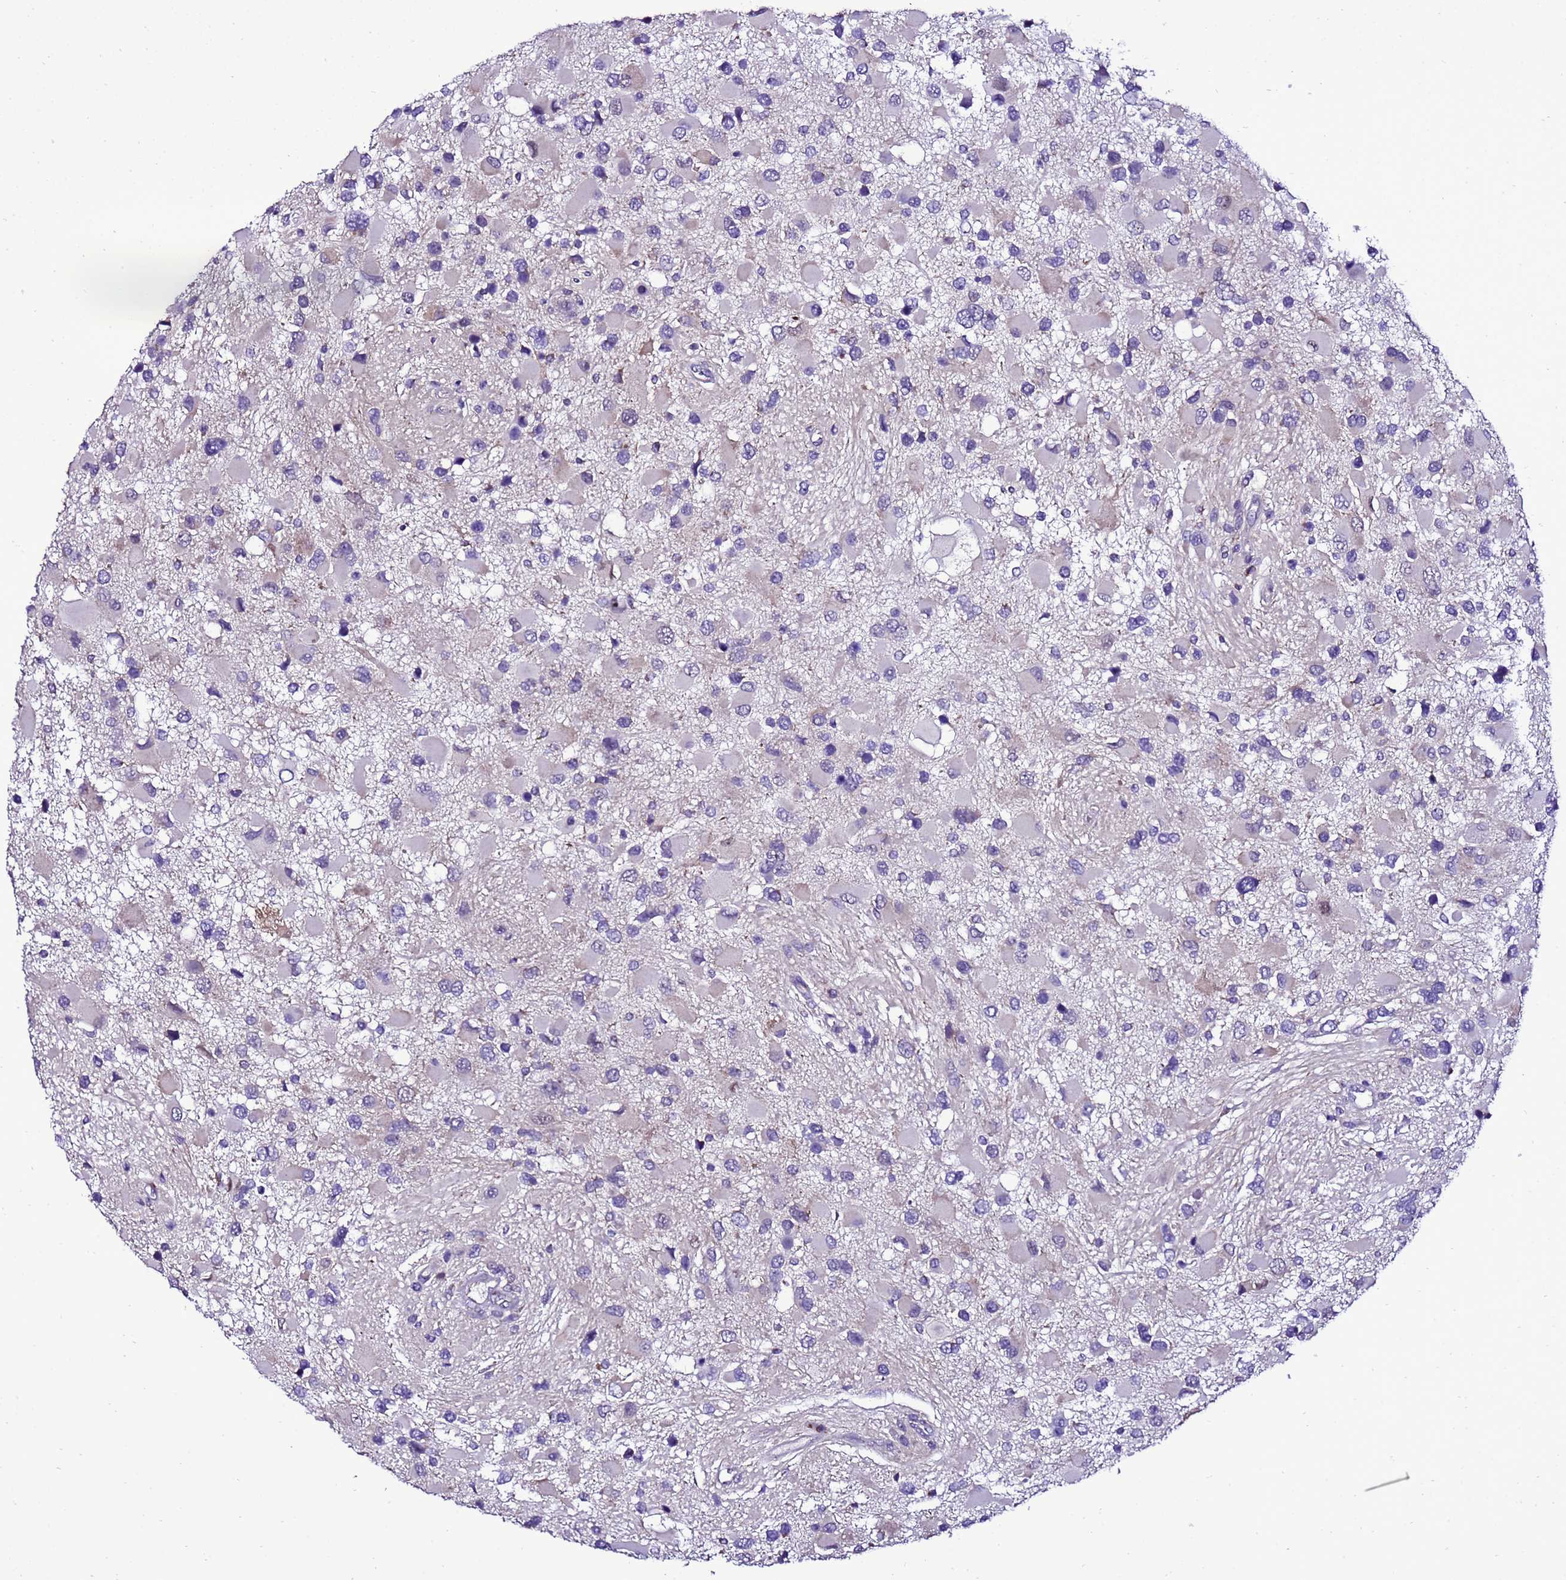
{"staining": {"intensity": "negative", "quantity": "none", "location": "none"}, "tissue": "glioma", "cell_type": "Tumor cells", "image_type": "cancer", "snomed": [{"axis": "morphology", "description": "Glioma, malignant, High grade"}, {"axis": "topography", "description": "Brain"}], "caption": "This is an immunohistochemistry (IHC) photomicrograph of malignant high-grade glioma. There is no staining in tumor cells.", "gene": "DPH6", "patient": {"sex": "male", "age": 53}}